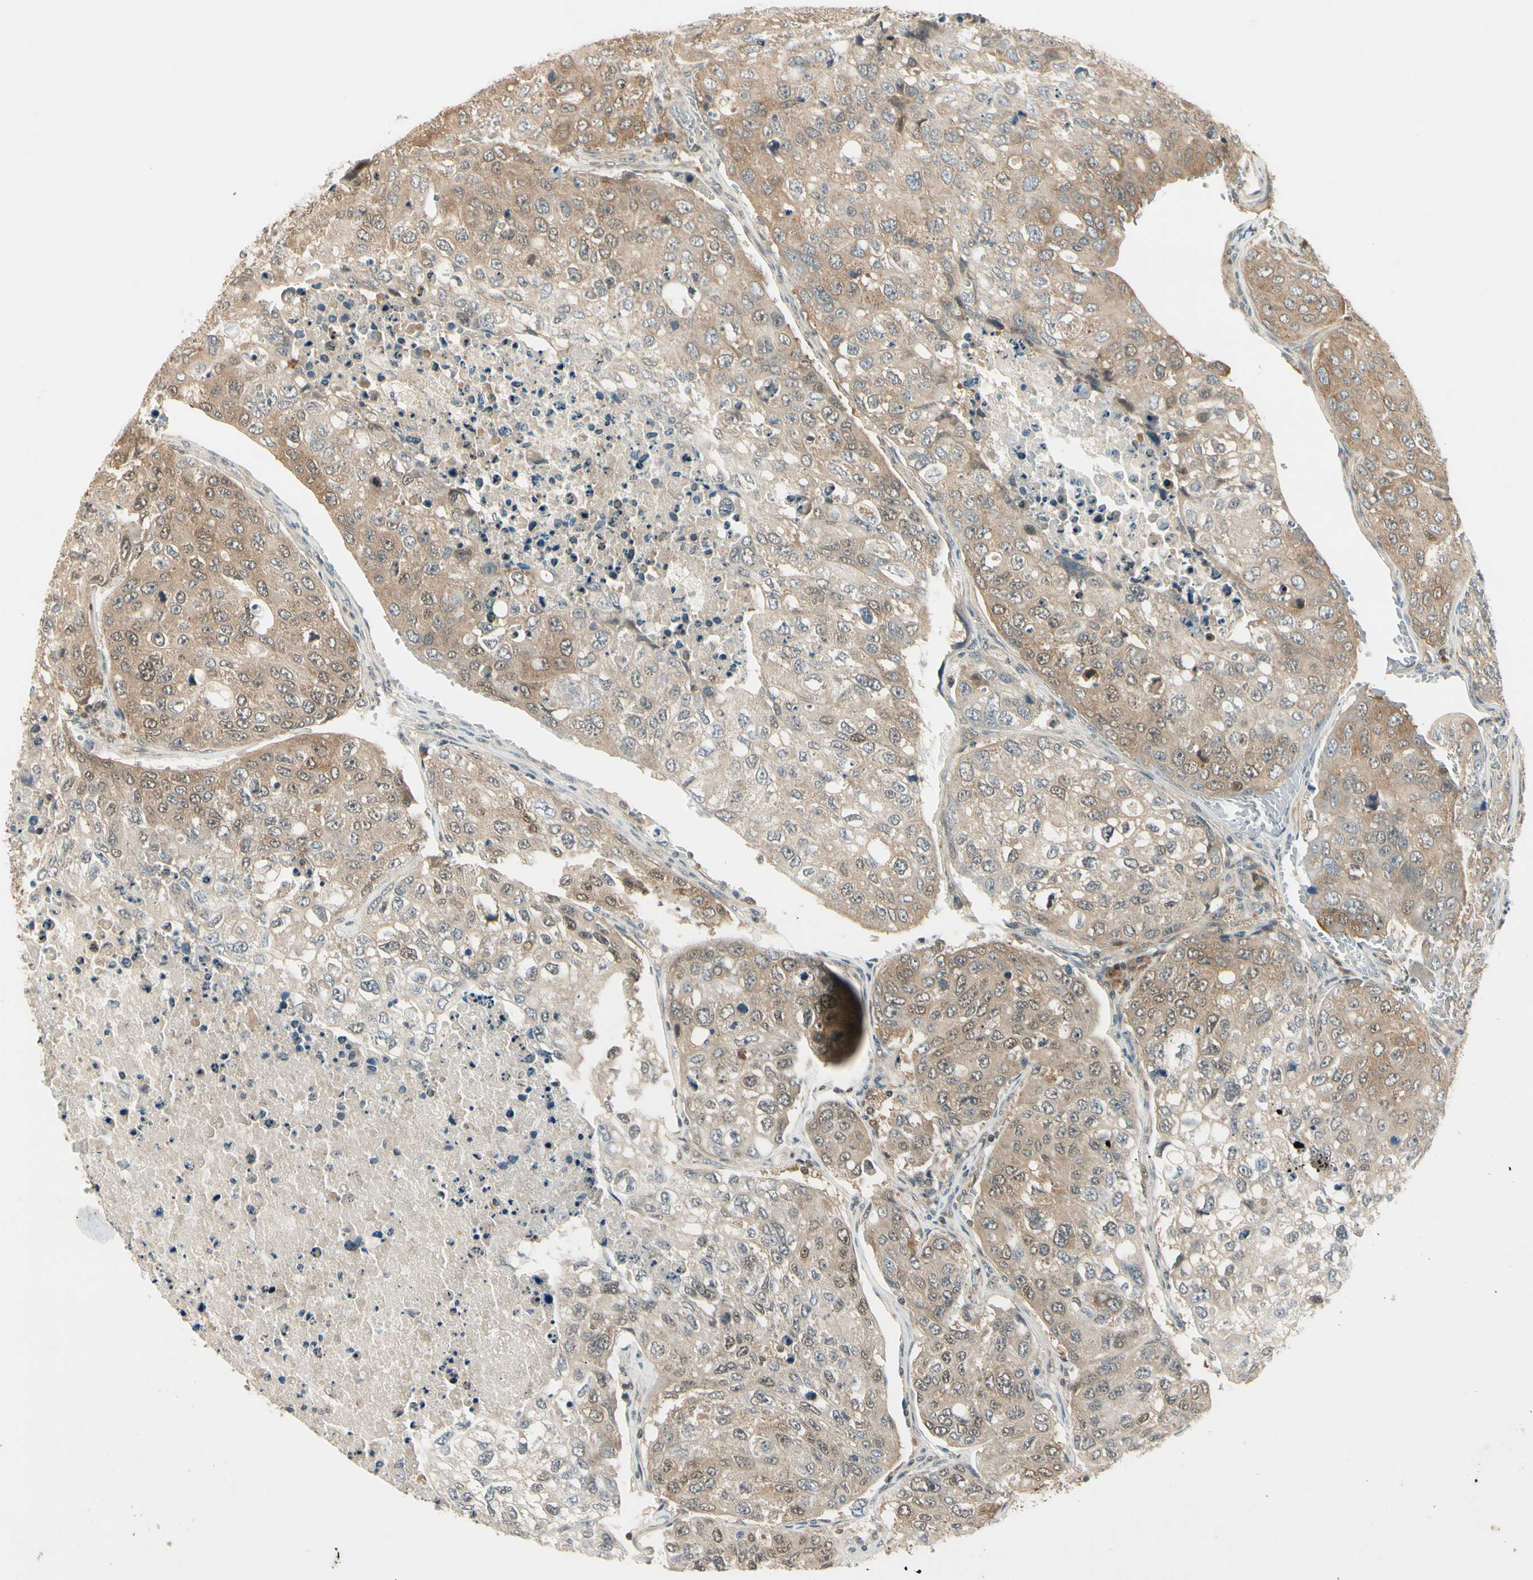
{"staining": {"intensity": "weak", "quantity": "25%-75%", "location": "cytoplasmic/membranous"}, "tissue": "urothelial cancer", "cell_type": "Tumor cells", "image_type": "cancer", "snomed": [{"axis": "morphology", "description": "Urothelial carcinoma, High grade"}, {"axis": "topography", "description": "Lymph node"}, {"axis": "topography", "description": "Urinary bladder"}], "caption": "Brown immunohistochemical staining in urothelial cancer shows weak cytoplasmic/membranous positivity in approximately 25%-75% of tumor cells. Using DAB (brown) and hematoxylin (blue) stains, captured at high magnification using brightfield microscopy.", "gene": "IPO5", "patient": {"sex": "male", "age": 51}}